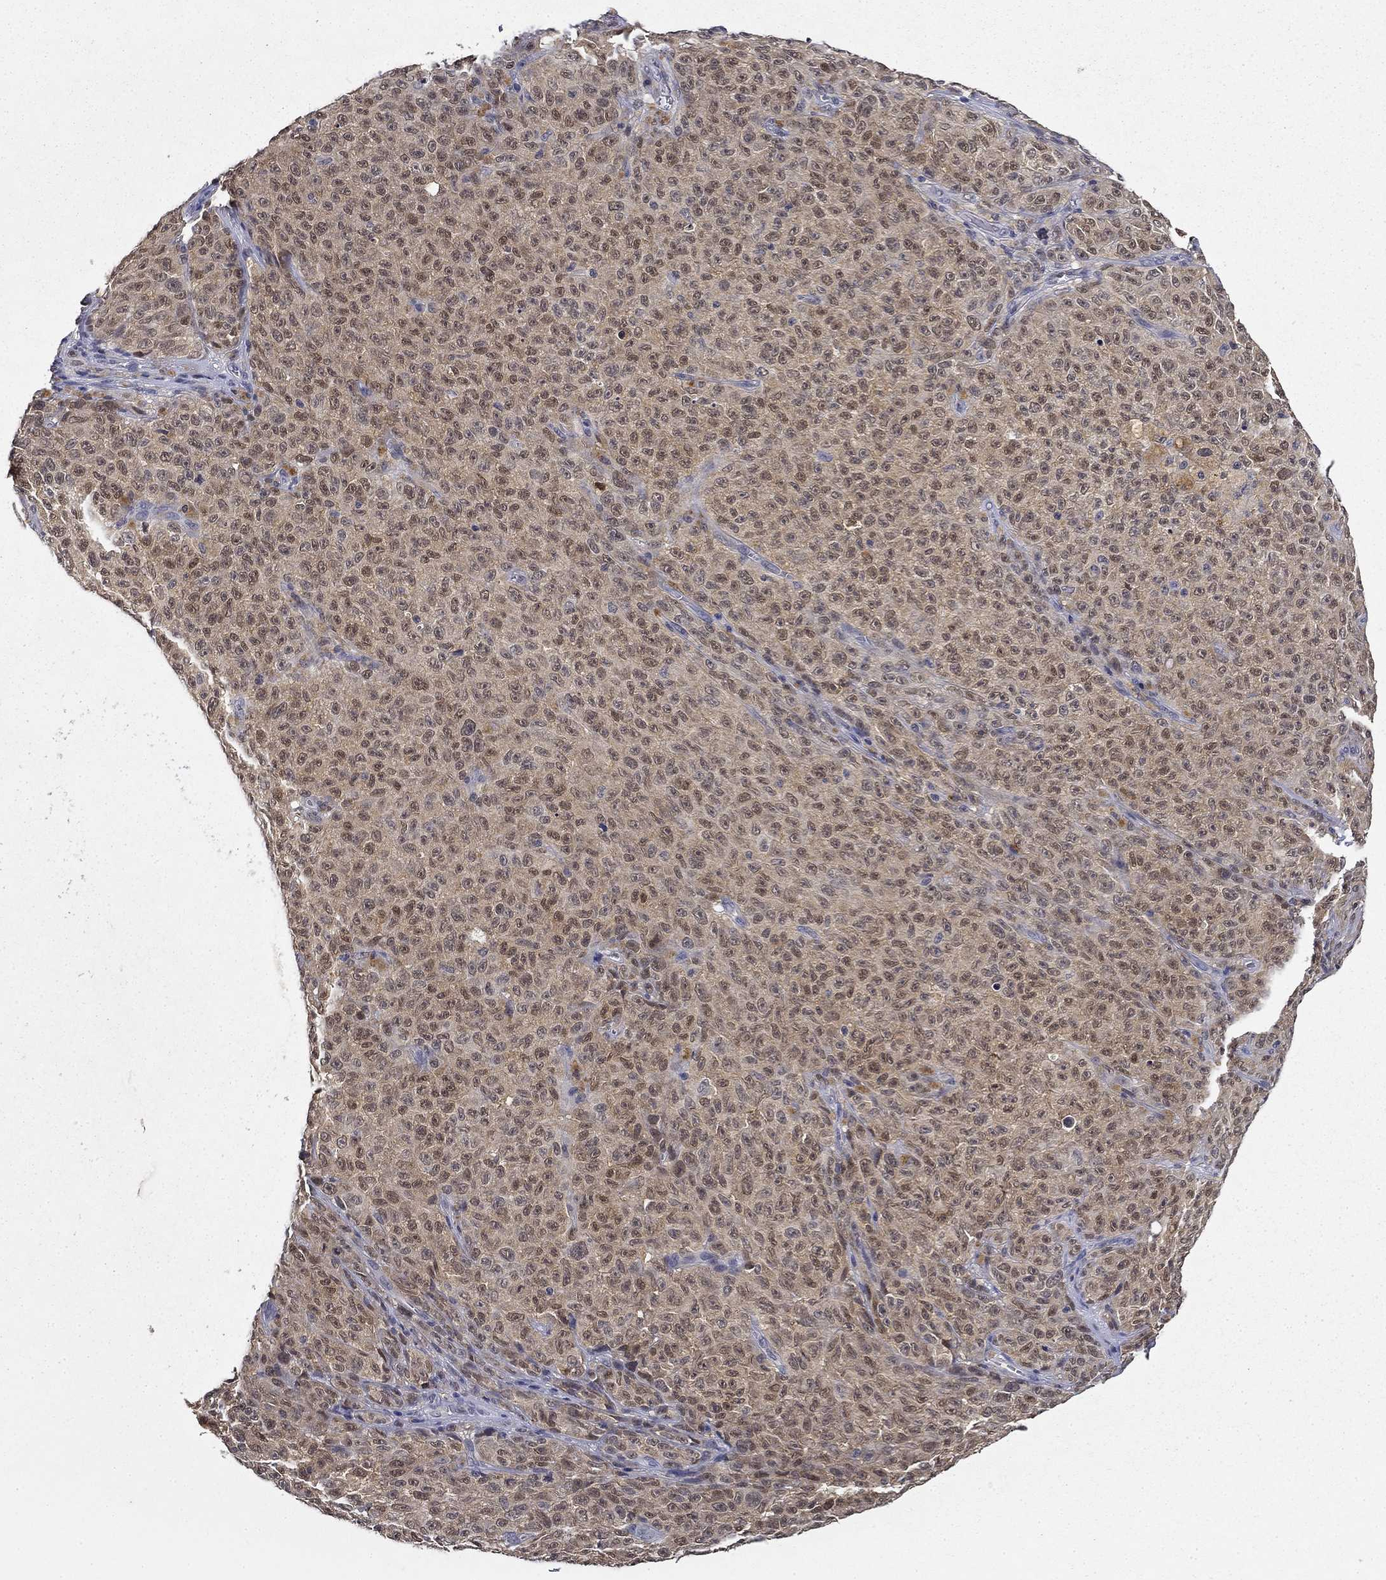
{"staining": {"intensity": "weak", "quantity": "25%-75%", "location": "cytoplasmic/membranous,nuclear"}, "tissue": "melanoma", "cell_type": "Tumor cells", "image_type": "cancer", "snomed": [{"axis": "morphology", "description": "Malignant melanoma, NOS"}, {"axis": "topography", "description": "Skin"}], "caption": "Malignant melanoma stained for a protein shows weak cytoplasmic/membranous and nuclear positivity in tumor cells. Ihc stains the protein in brown and the nuclei are stained blue.", "gene": "DDTL", "patient": {"sex": "female", "age": 82}}